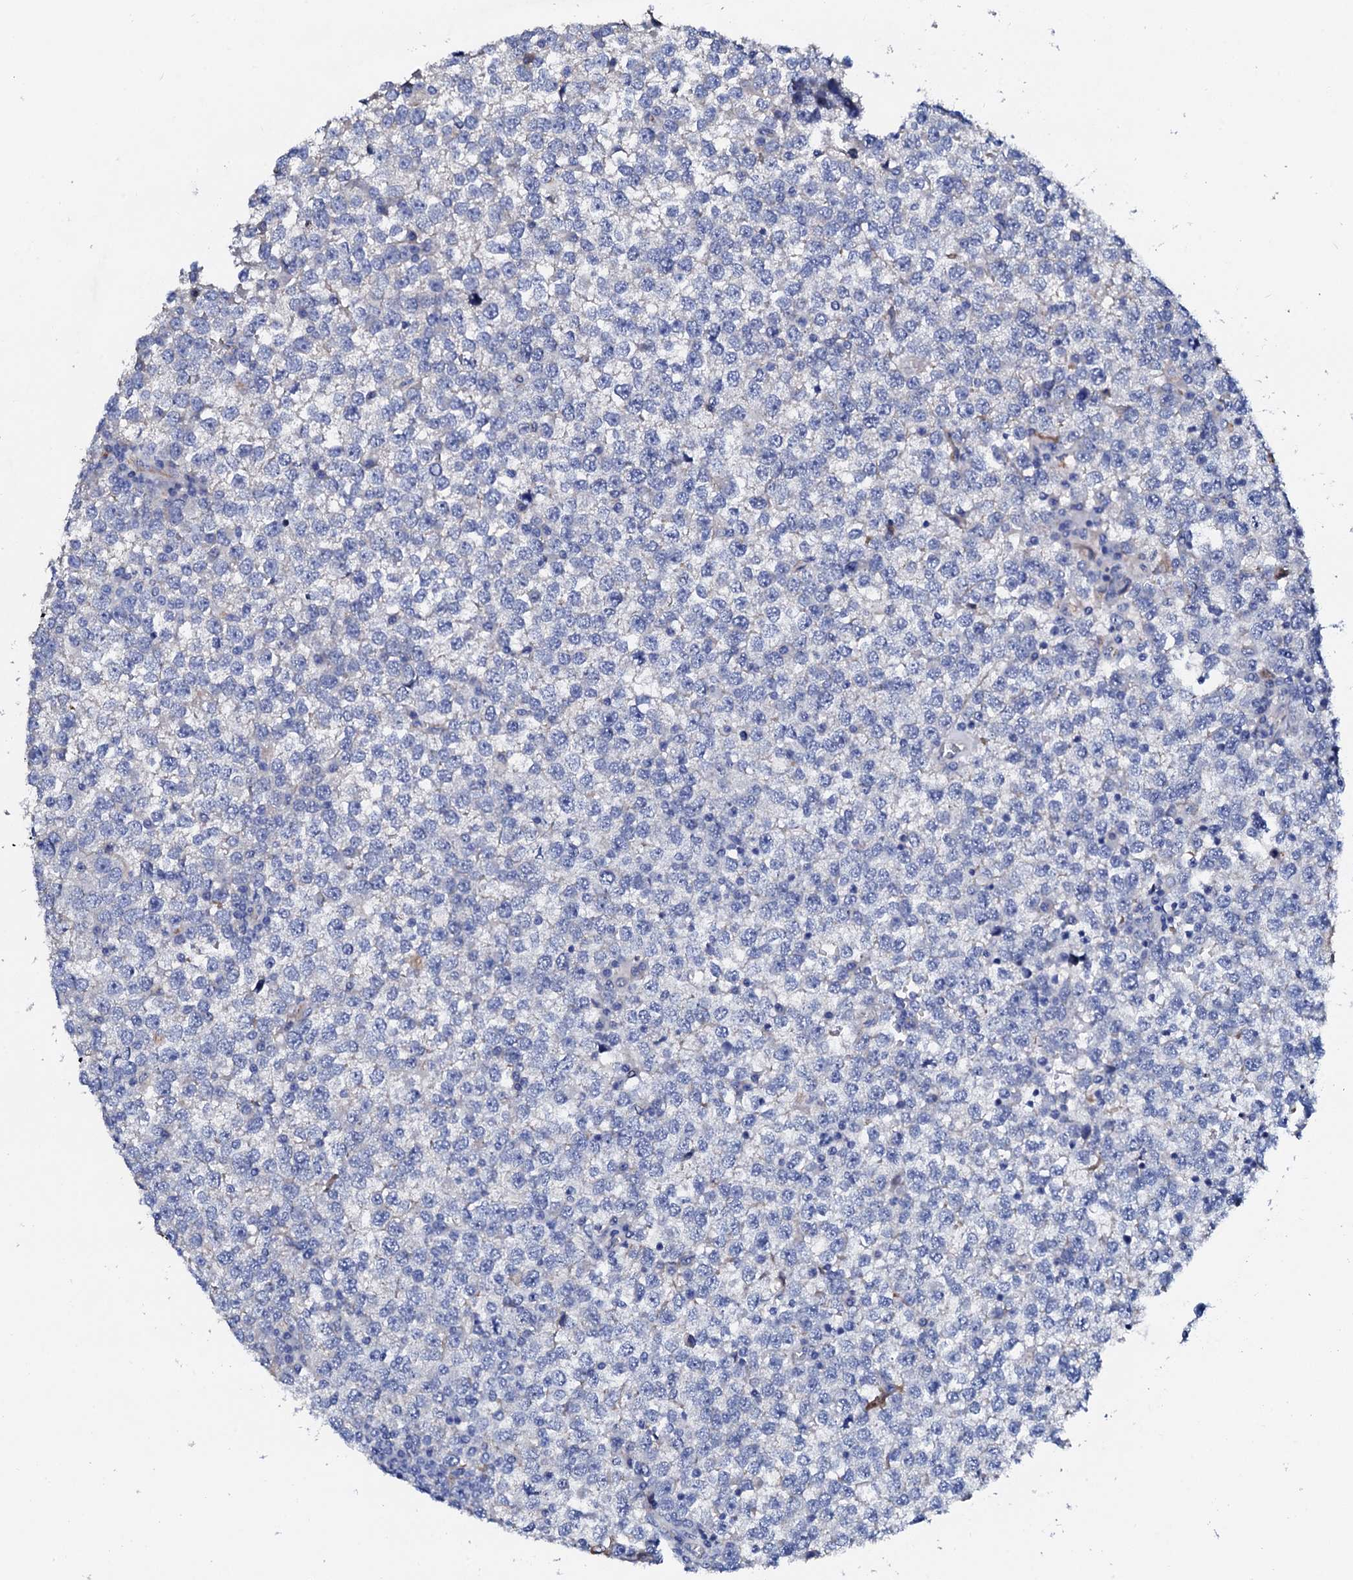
{"staining": {"intensity": "negative", "quantity": "none", "location": "none"}, "tissue": "testis cancer", "cell_type": "Tumor cells", "image_type": "cancer", "snomed": [{"axis": "morphology", "description": "Seminoma, NOS"}, {"axis": "topography", "description": "Testis"}], "caption": "Immunohistochemistry of human testis cancer (seminoma) displays no positivity in tumor cells.", "gene": "TRDN", "patient": {"sex": "male", "age": 65}}